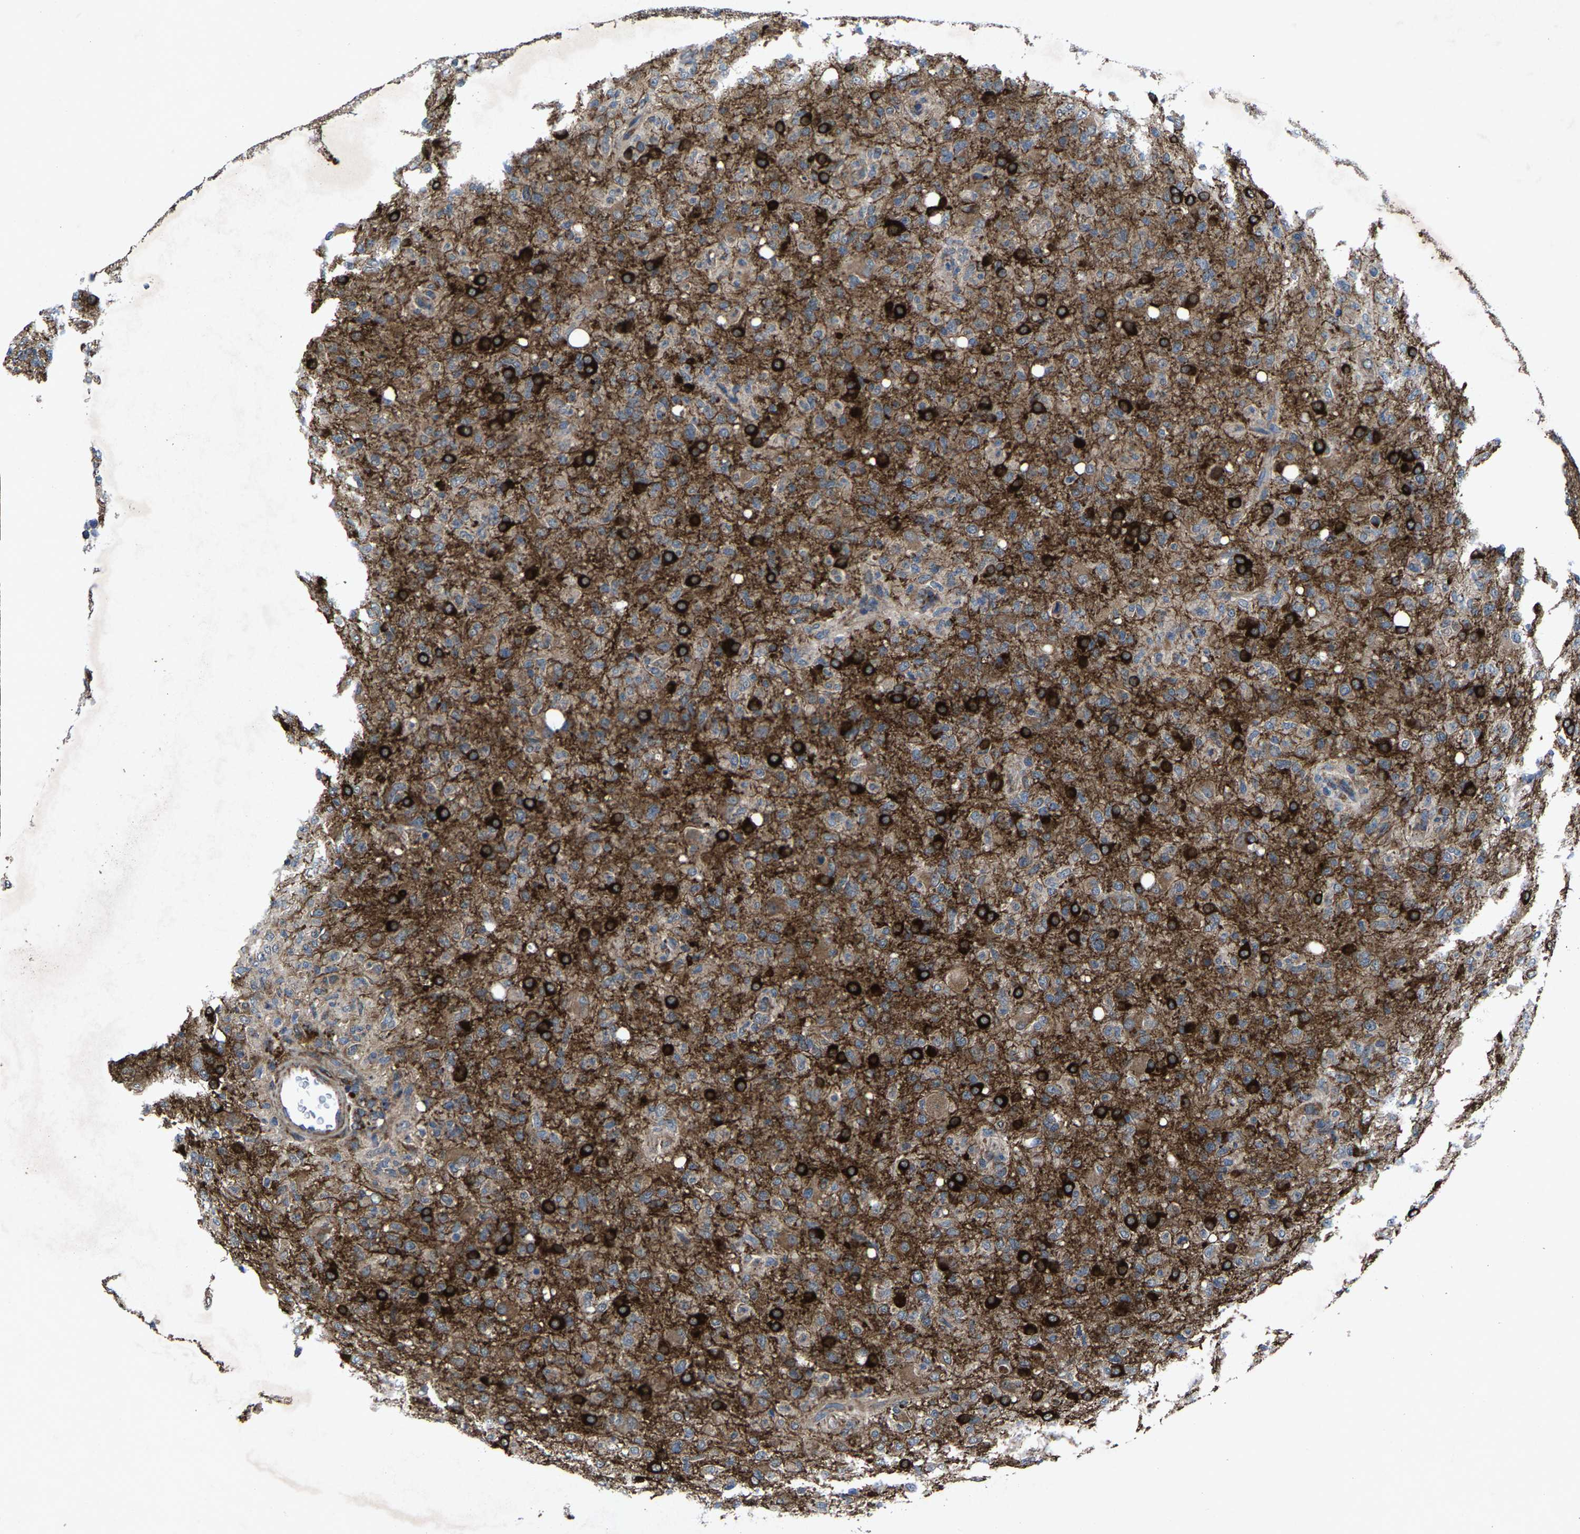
{"staining": {"intensity": "strong", "quantity": ">75%", "location": "cytoplasmic/membranous"}, "tissue": "glioma", "cell_type": "Tumor cells", "image_type": "cancer", "snomed": [{"axis": "morphology", "description": "Glioma, malignant, High grade"}, {"axis": "topography", "description": "Brain"}], "caption": "High-grade glioma (malignant) tissue exhibits strong cytoplasmic/membranous expression in approximately >75% of tumor cells", "gene": "PDP1", "patient": {"sex": "female", "age": 57}}